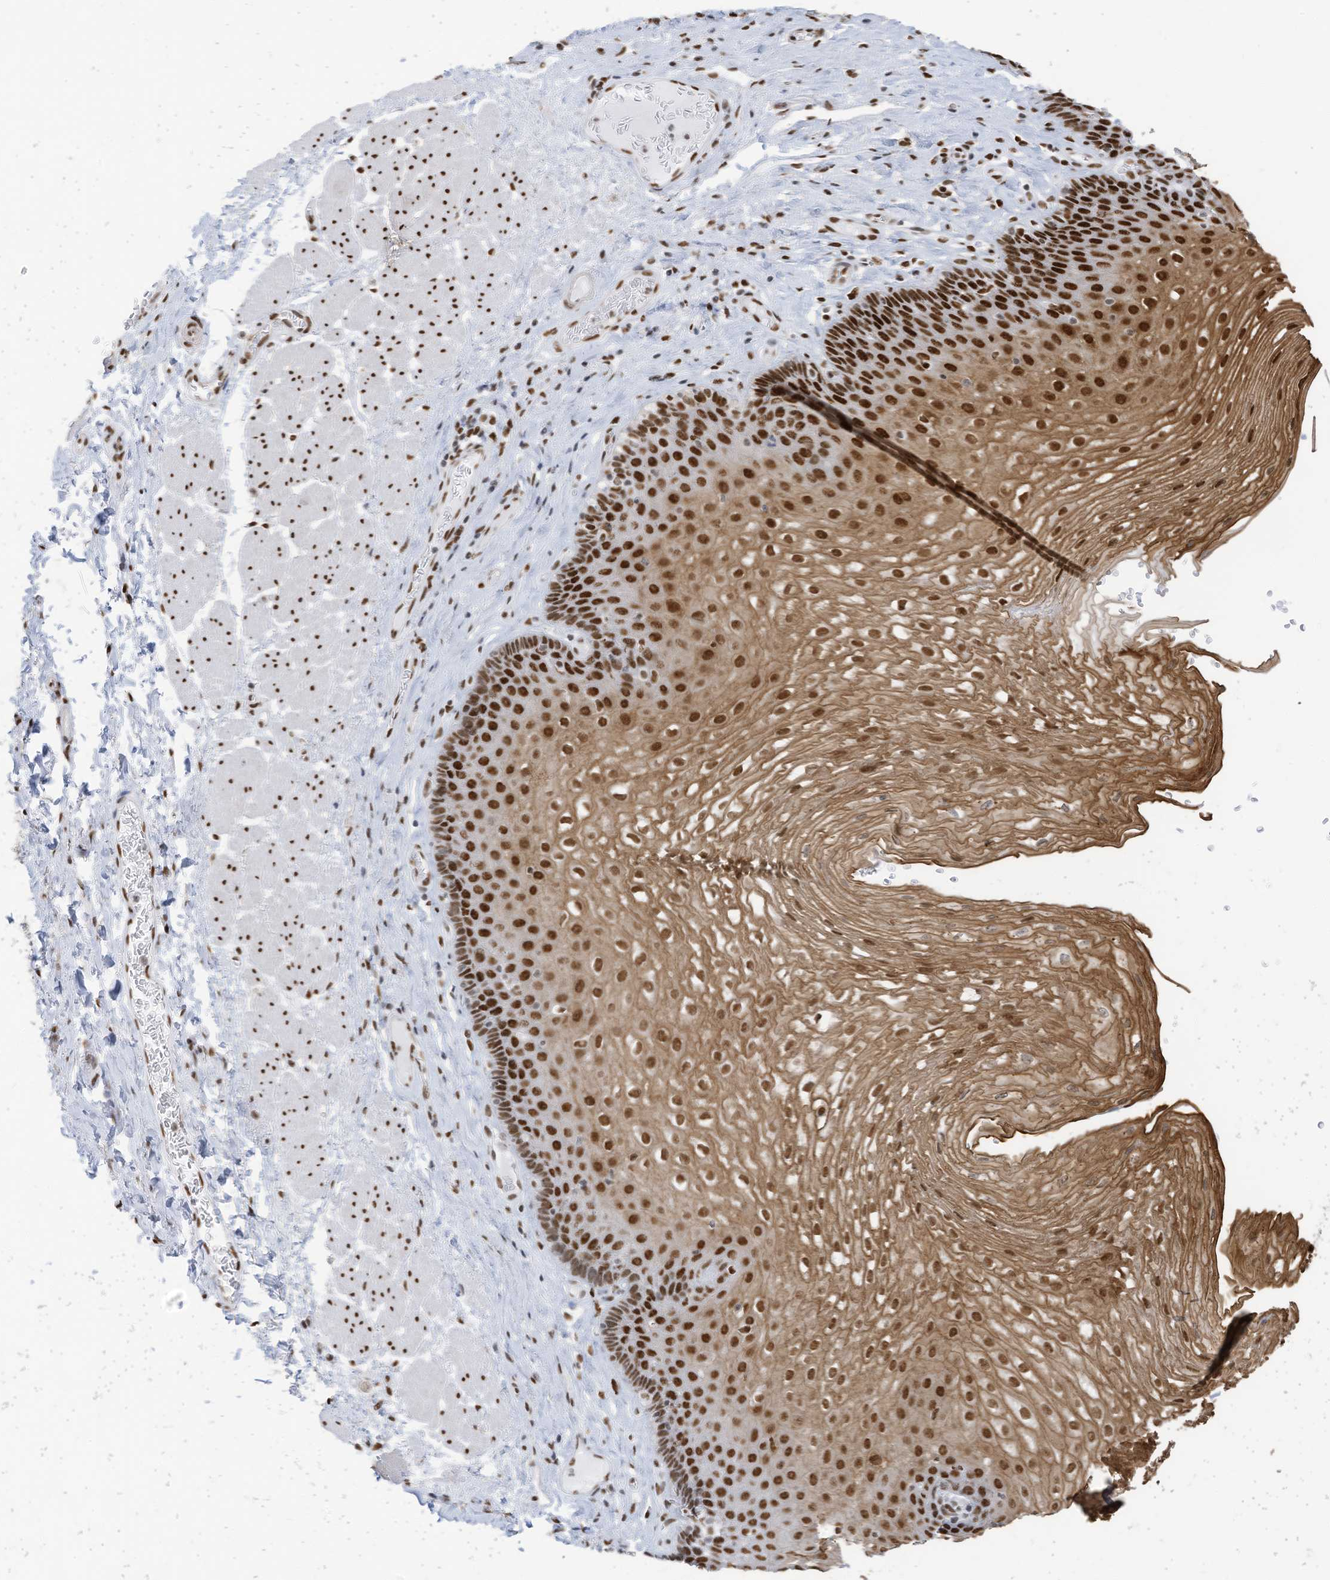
{"staining": {"intensity": "strong", "quantity": ">75%", "location": "cytoplasmic/membranous,nuclear"}, "tissue": "esophagus", "cell_type": "Squamous epithelial cells", "image_type": "normal", "snomed": [{"axis": "morphology", "description": "Normal tissue, NOS"}, {"axis": "topography", "description": "Esophagus"}], "caption": "Immunohistochemical staining of normal esophagus reveals >75% levels of strong cytoplasmic/membranous,nuclear protein staining in approximately >75% of squamous epithelial cells. (brown staining indicates protein expression, while blue staining denotes nuclei).", "gene": "KHSRP", "patient": {"sex": "female", "age": 66}}